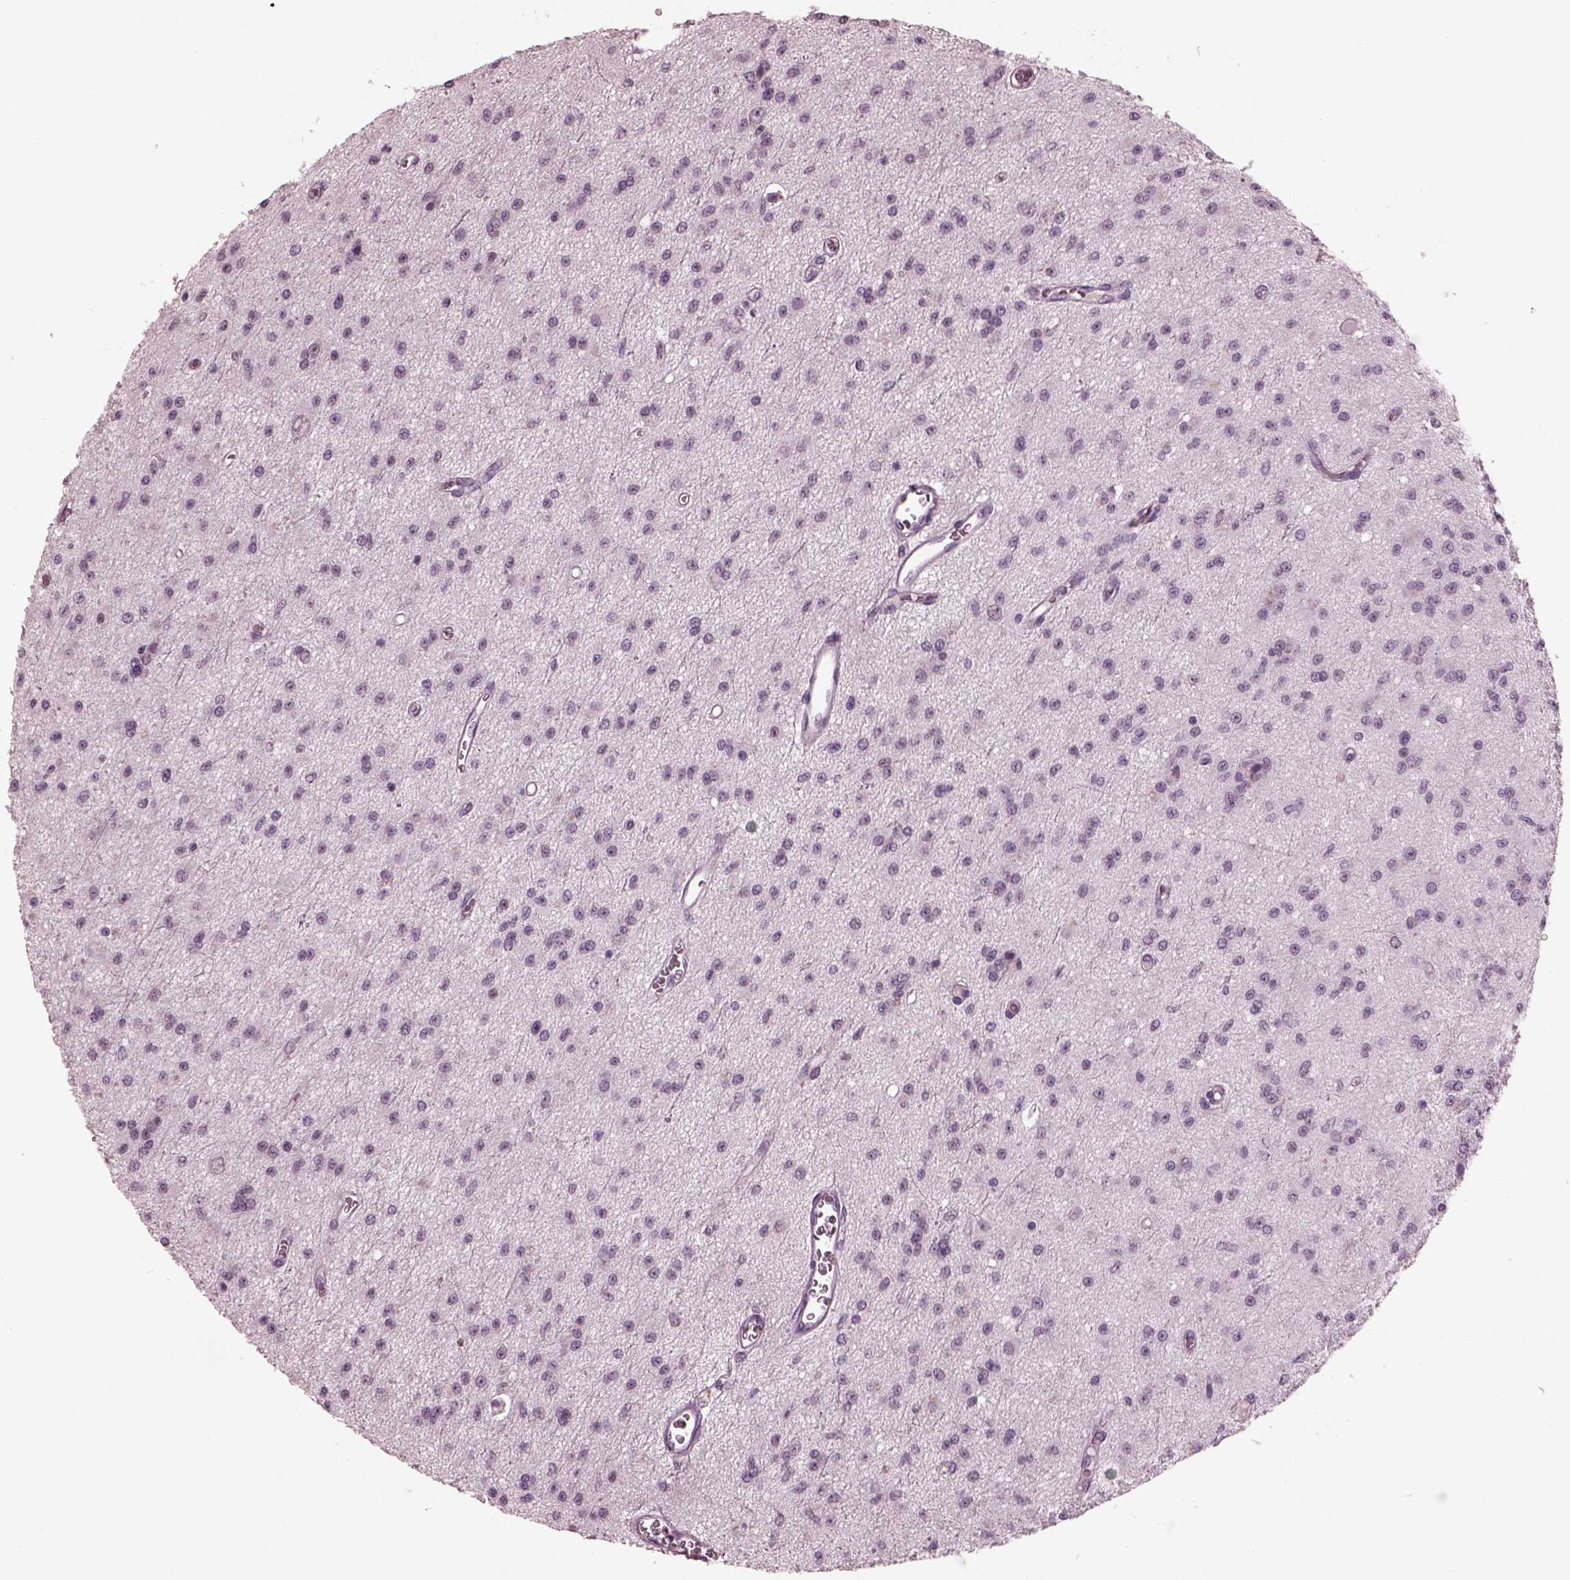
{"staining": {"intensity": "negative", "quantity": "none", "location": "none"}, "tissue": "glioma", "cell_type": "Tumor cells", "image_type": "cancer", "snomed": [{"axis": "morphology", "description": "Glioma, malignant, Low grade"}, {"axis": "topography", "description": "Brain"}], "caption": "Low-grade glioma (malignant) stained for a protein using immunohistochemistry (IHC) displays no expression tumor cells.", "gene": "GARIN4", "patient": {"sex": "female", "age": 45}}